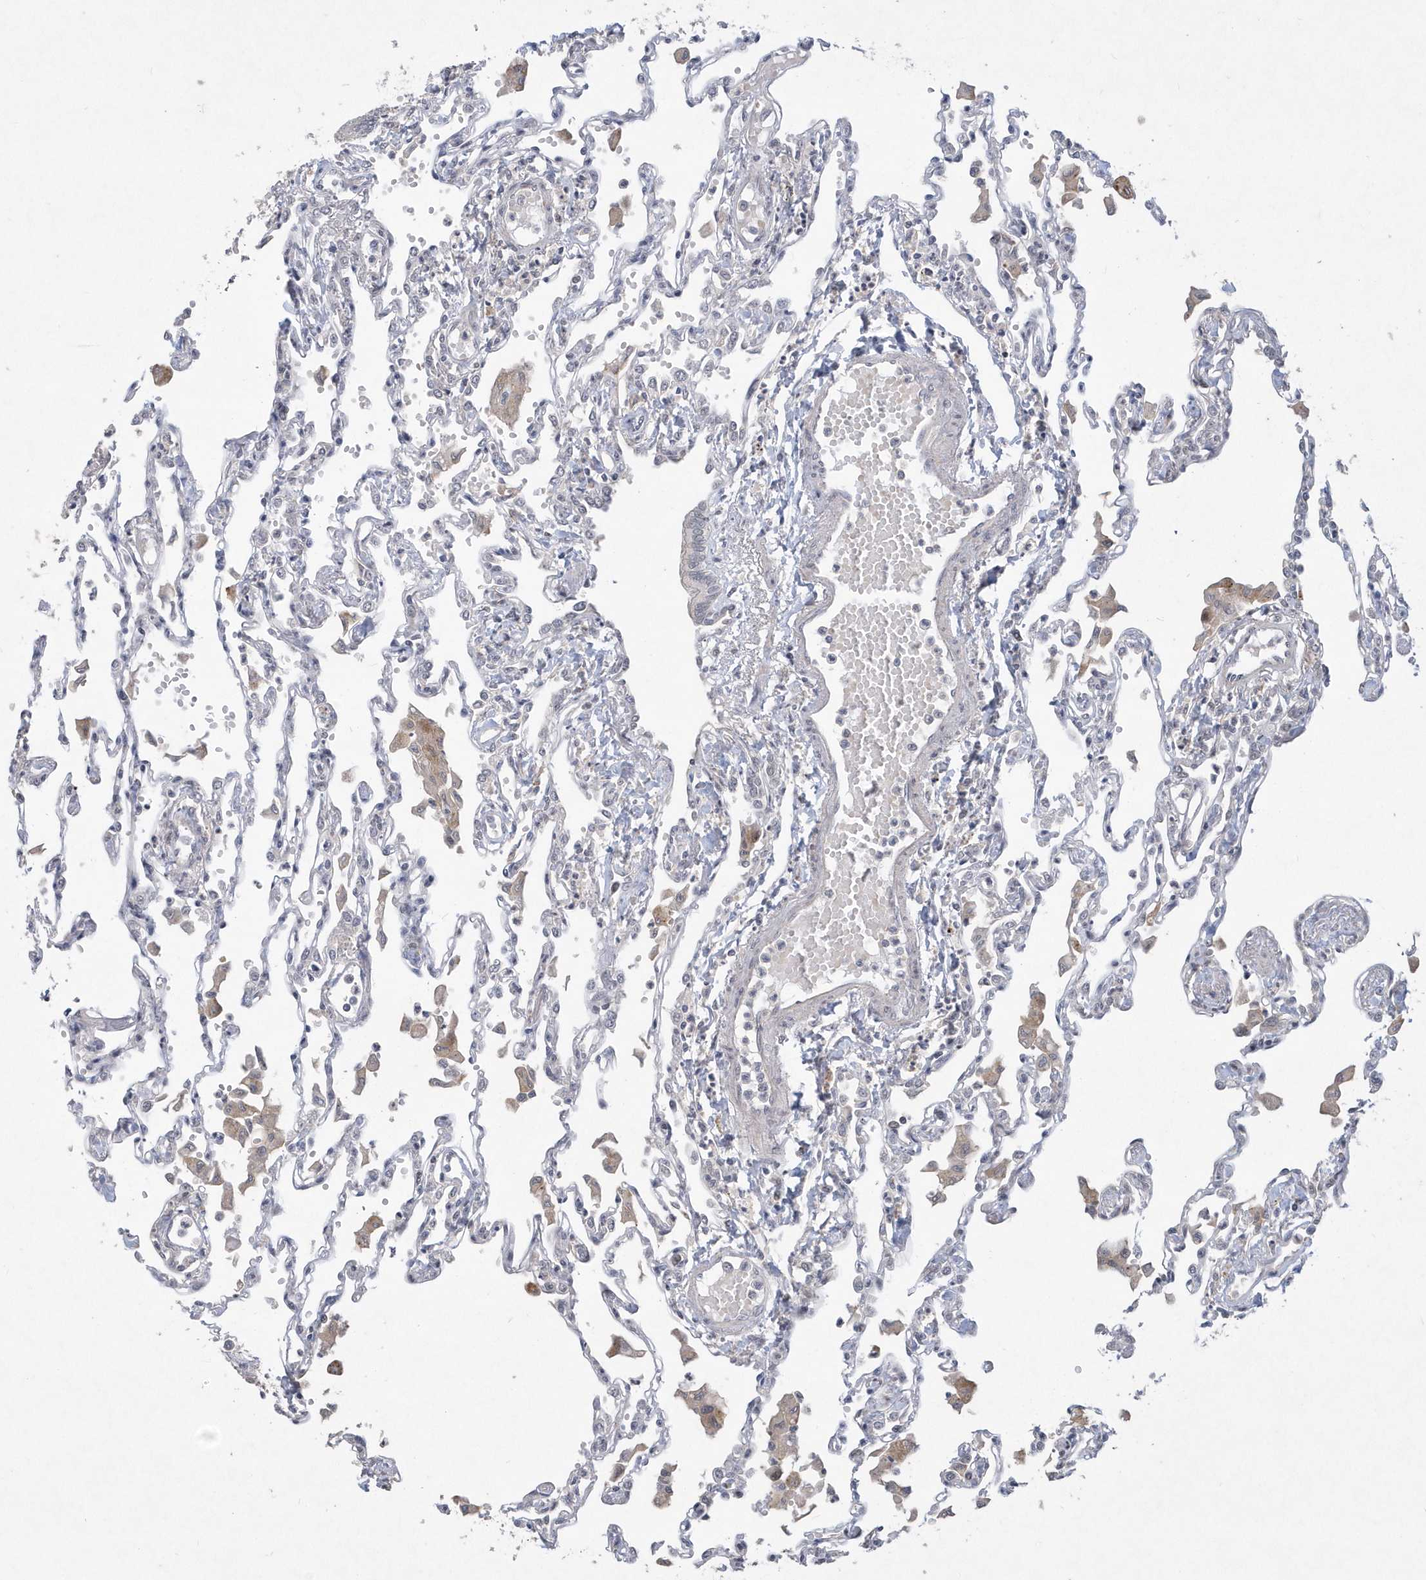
{"staining": {"intensity": "weak", "quantity": "<25%", "location": "cytoplasmic/membranous"}, "tissue": "lung", "cell_type": "Alveolar cells", "image_type": "normal", "snomed": [{"axis": "morphology", "description": "Normal tissue, NOS"}, {"axis": "topography", "description": "Bronchus"}, {"axis": "topography", "description": "Lung"}], "caption": "Immunohistochemical staining of unremarkable human lung shows no significant positivity in alveolar cells. (DAB immunohistochemistry (IHC) visualized using brightfield microscopy, high magnification).", "gene": "TSPEAR", "patient": {"sex": "female", "age": 49}}